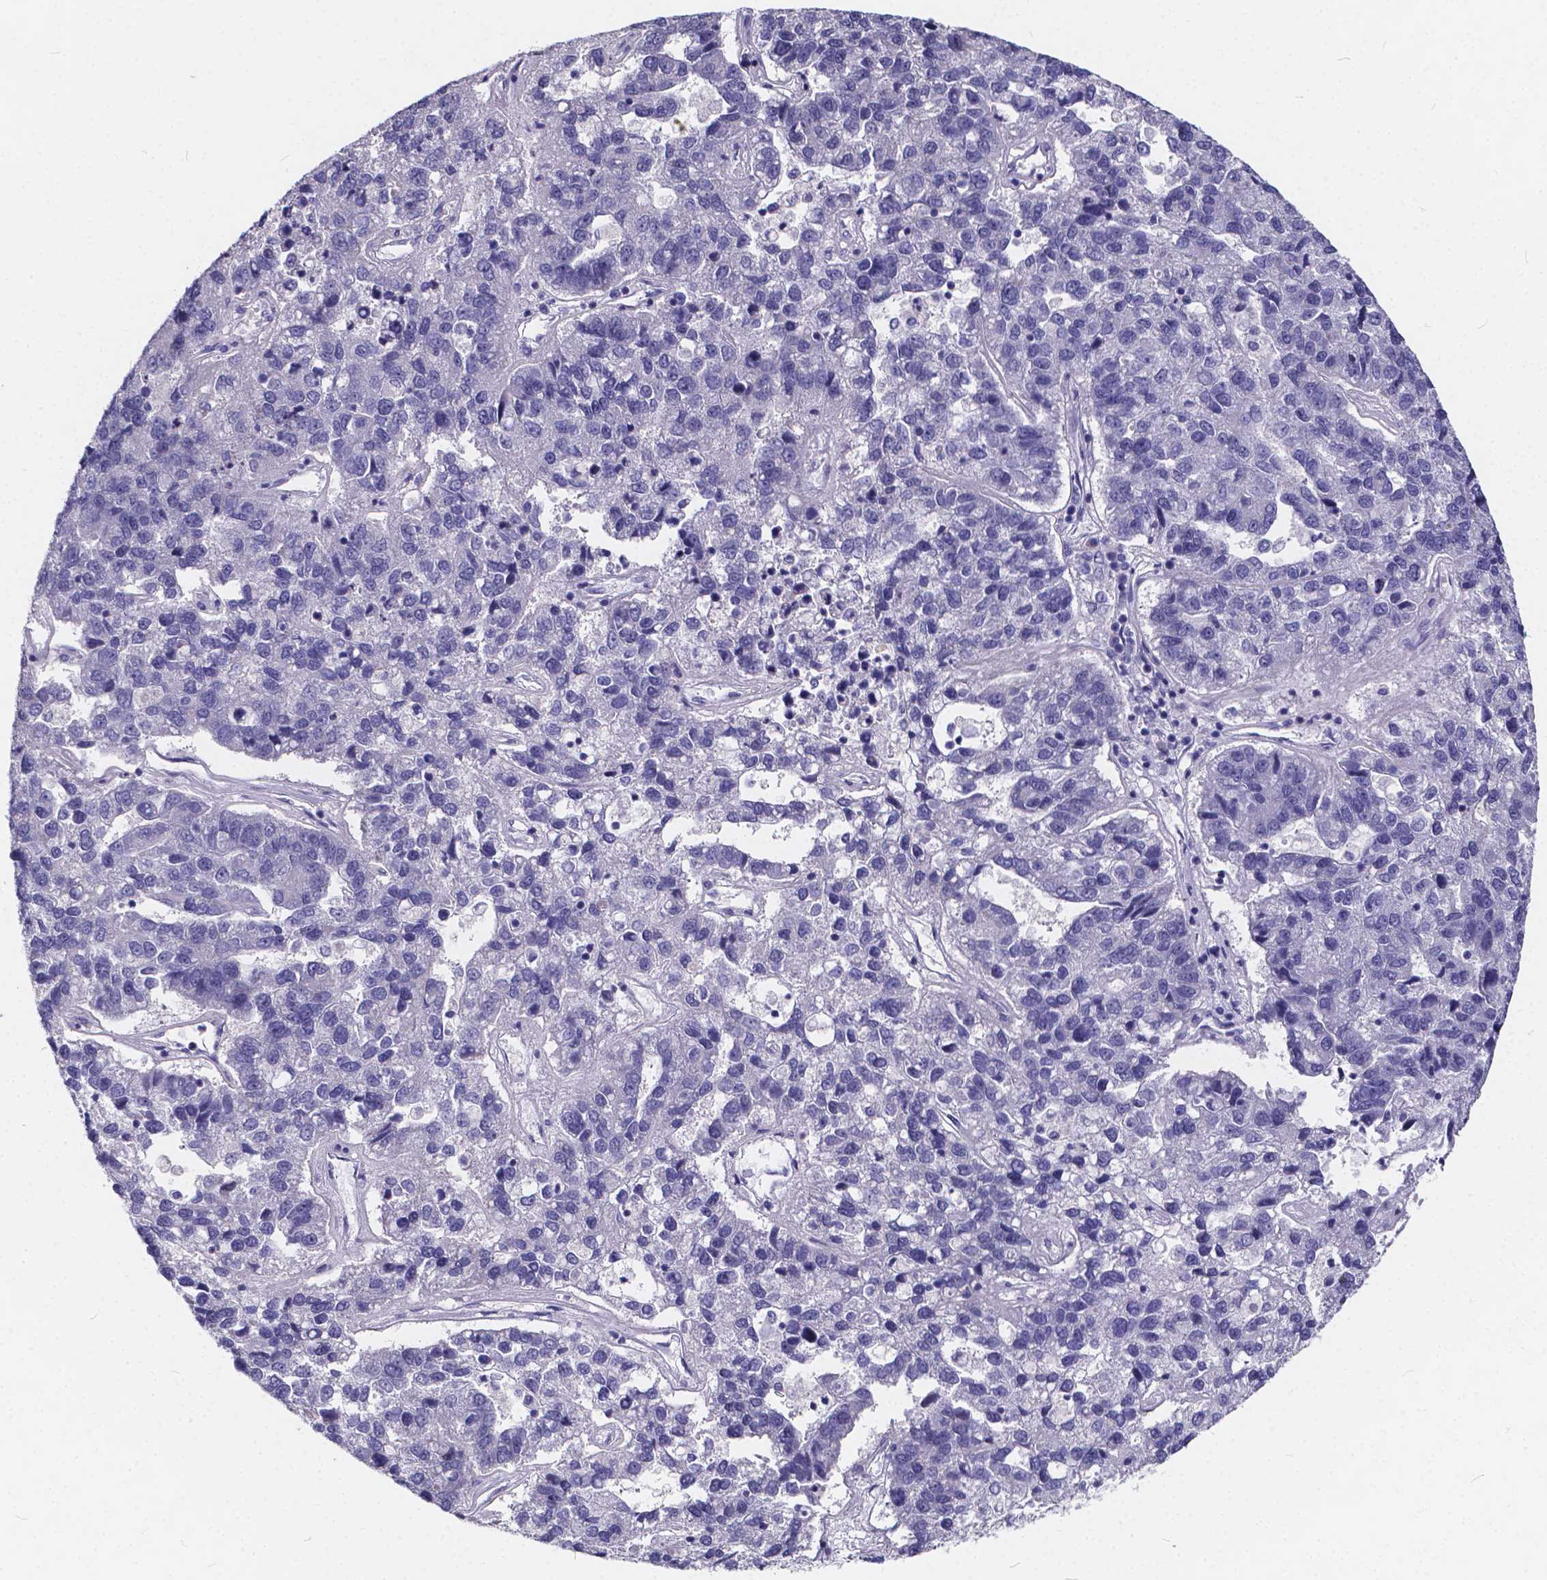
{"staining": {"intensity": "negative", "quantity": "none", "location": "none"}, "tissue": "pancreatic cancer", "cell_type": "Tumor cells", "image_type": "cancer", "snomed": [{"axis": "morphology", "description": "Adenocarcinoma, NOS"}, {"axis": "topography", "description": "Pancreas"}], "caption": "Tumor cells show no significant staining in pancreatic cancer.", "gene": "SPEF2", "patient": {"sex": "female", "age": 61}}